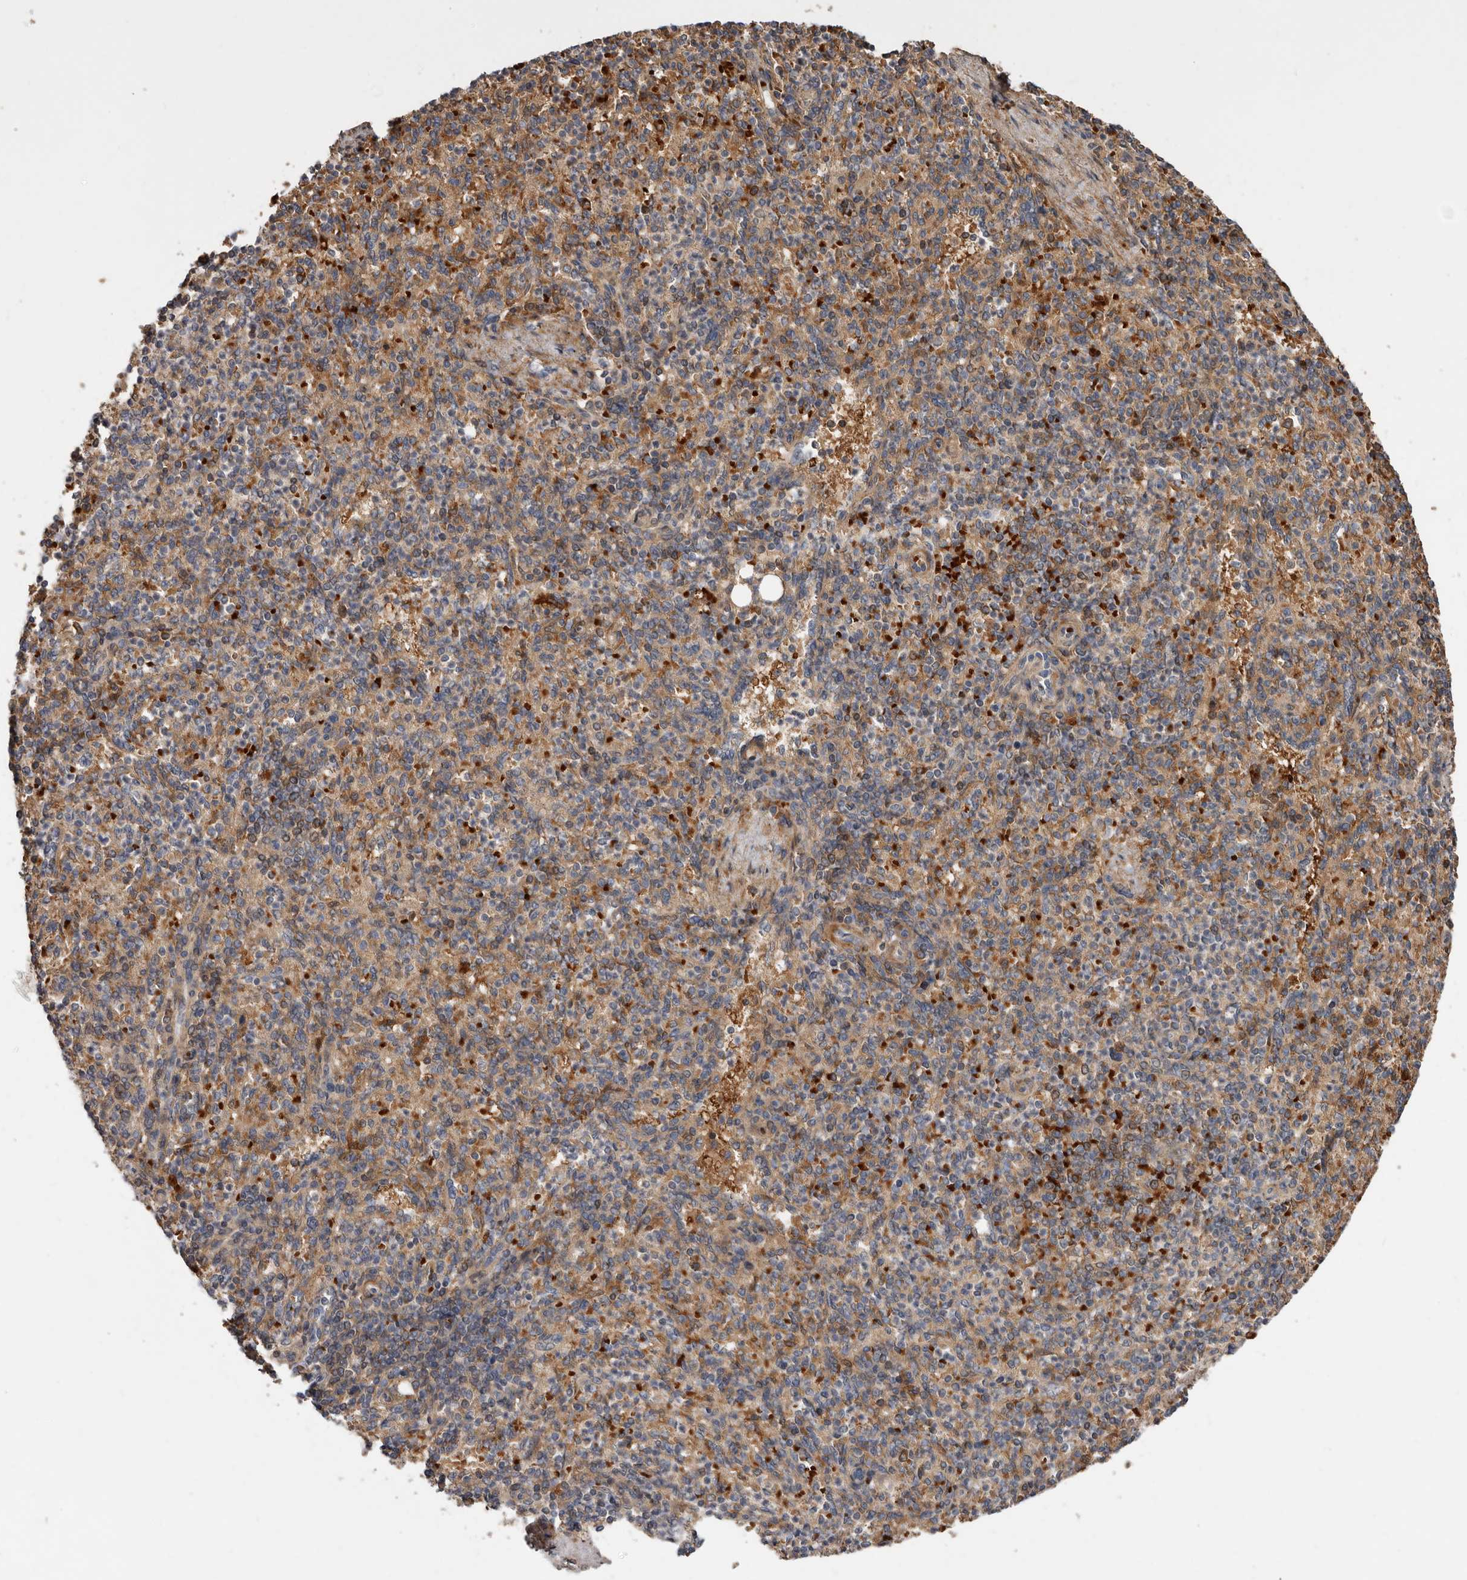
{"staining": {"intensity": "moderate", "quantity": "25%-75%", "location": "cytoplasmic/membranous"}, "tissue": "spleen", "cell_type": "Cells in red pulp", "image_type": "normal", "snomed": [{"axis": "morphology", "description": "Normal tissue, NOS"}, {"axis": "topography", "description": "Spleen"}], "caption": "A brown stain shows moderate cytoplasmic/membranous expression of a protein in cells in red pulp of benign human spleen.", "gene": "GOT1L1", "patient": {"sex": "female", "age": 74}}